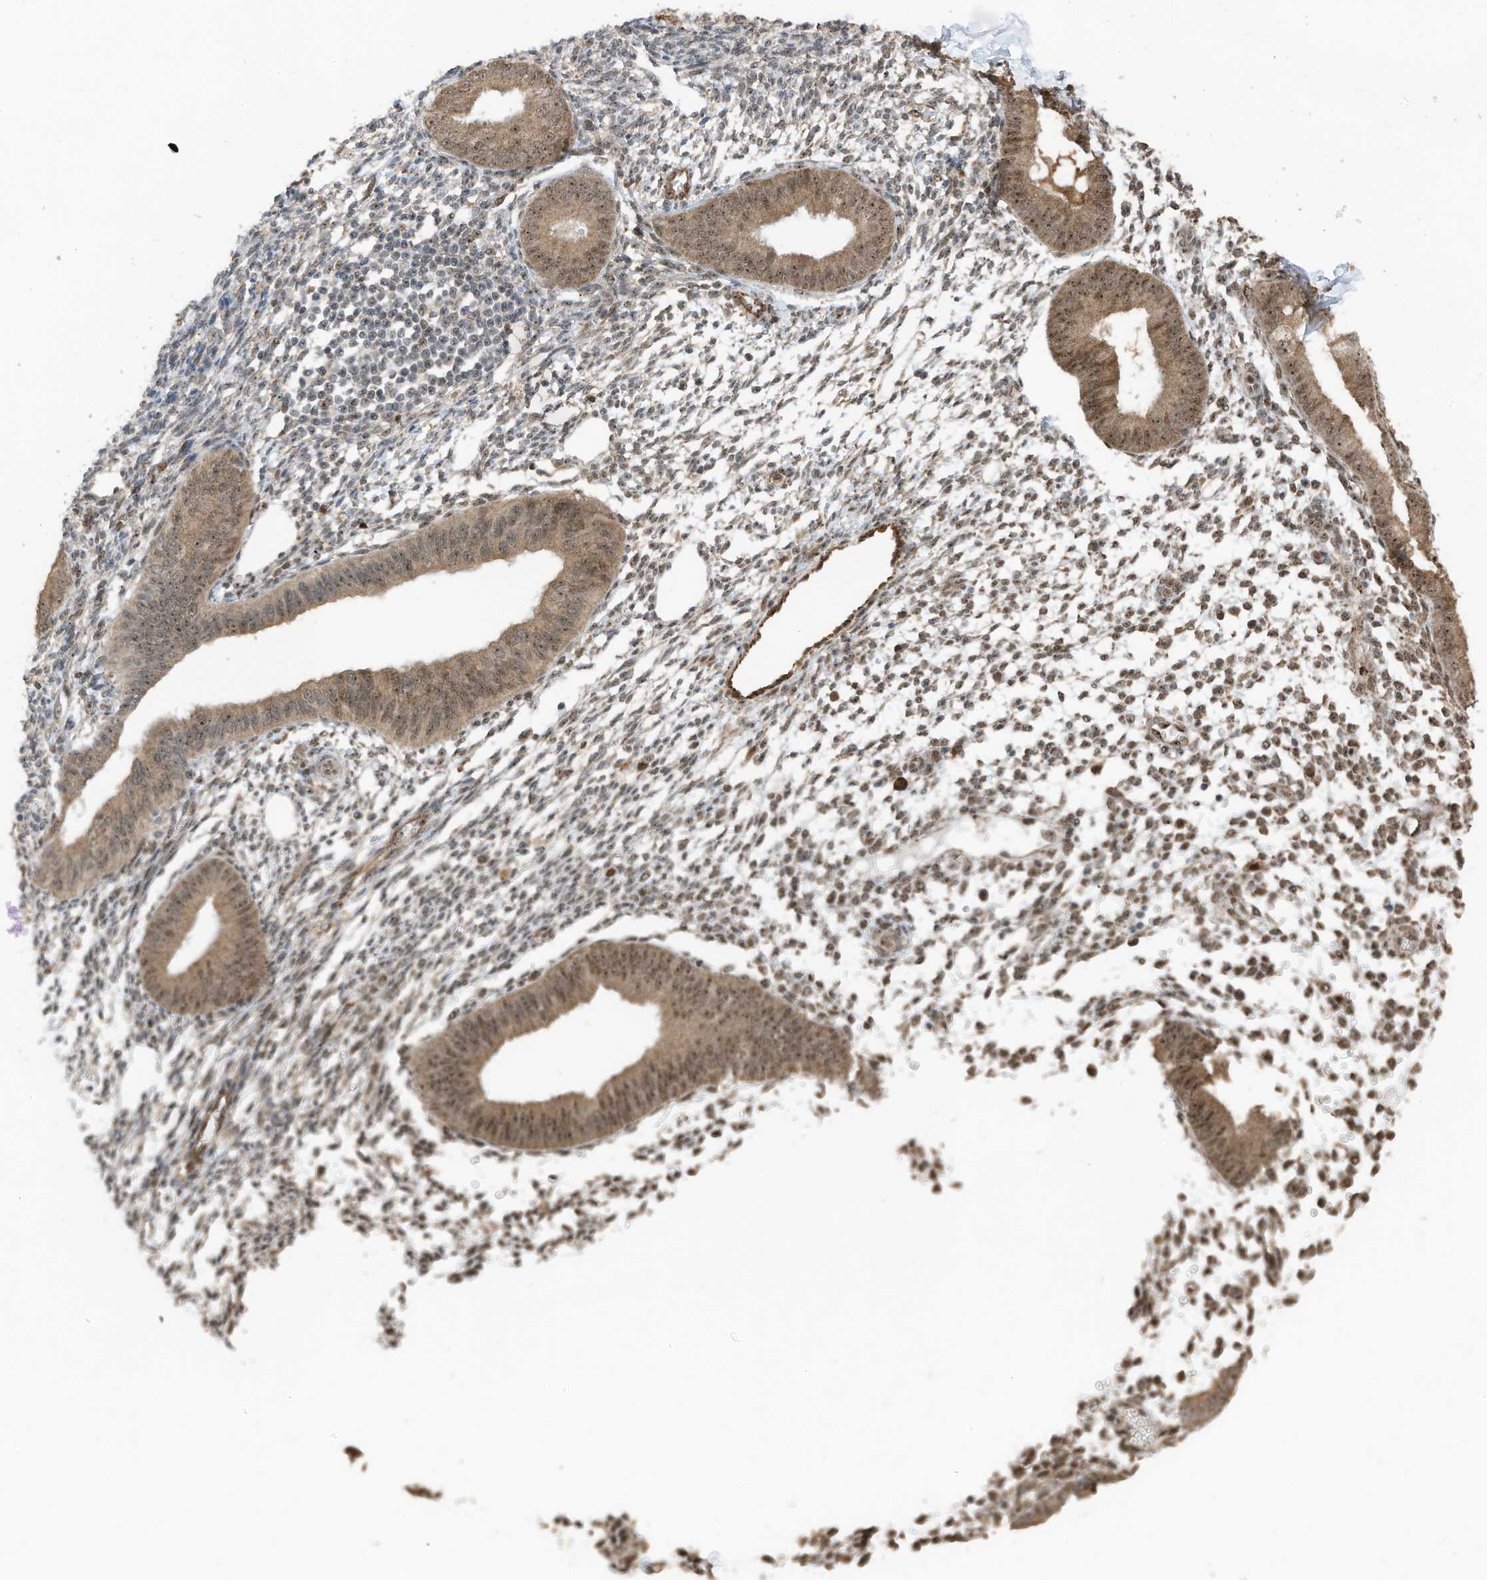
{"staining": {"intensity": "weak", "quantity": ">75%", "location": "cytoplasmic/membranous"}, "tissue": "endometrium", "cell_type": "Cells in endometrial stroma", "image_type": "normal", "snomed": [{"axis": "morphology", "description": "Normal tissue, NOS"}, {"axis": "topography", "description": "Uterus"}, {"axis": "topography", "description": "Endometrium"}], "caption": "Immunohistochemistry histopathology image of benign endometrium: human endometrium stained using immunohistochemistry (IHC) exhibits low levels of weak protein expression localized specifically in the cytoplasmic/membranous of cells in endometrial stroma, appearing as a cytoplasmic/membranous brown color.", "gene": "ERLEC1", "patient": {"sex": "female", "age": 48}}